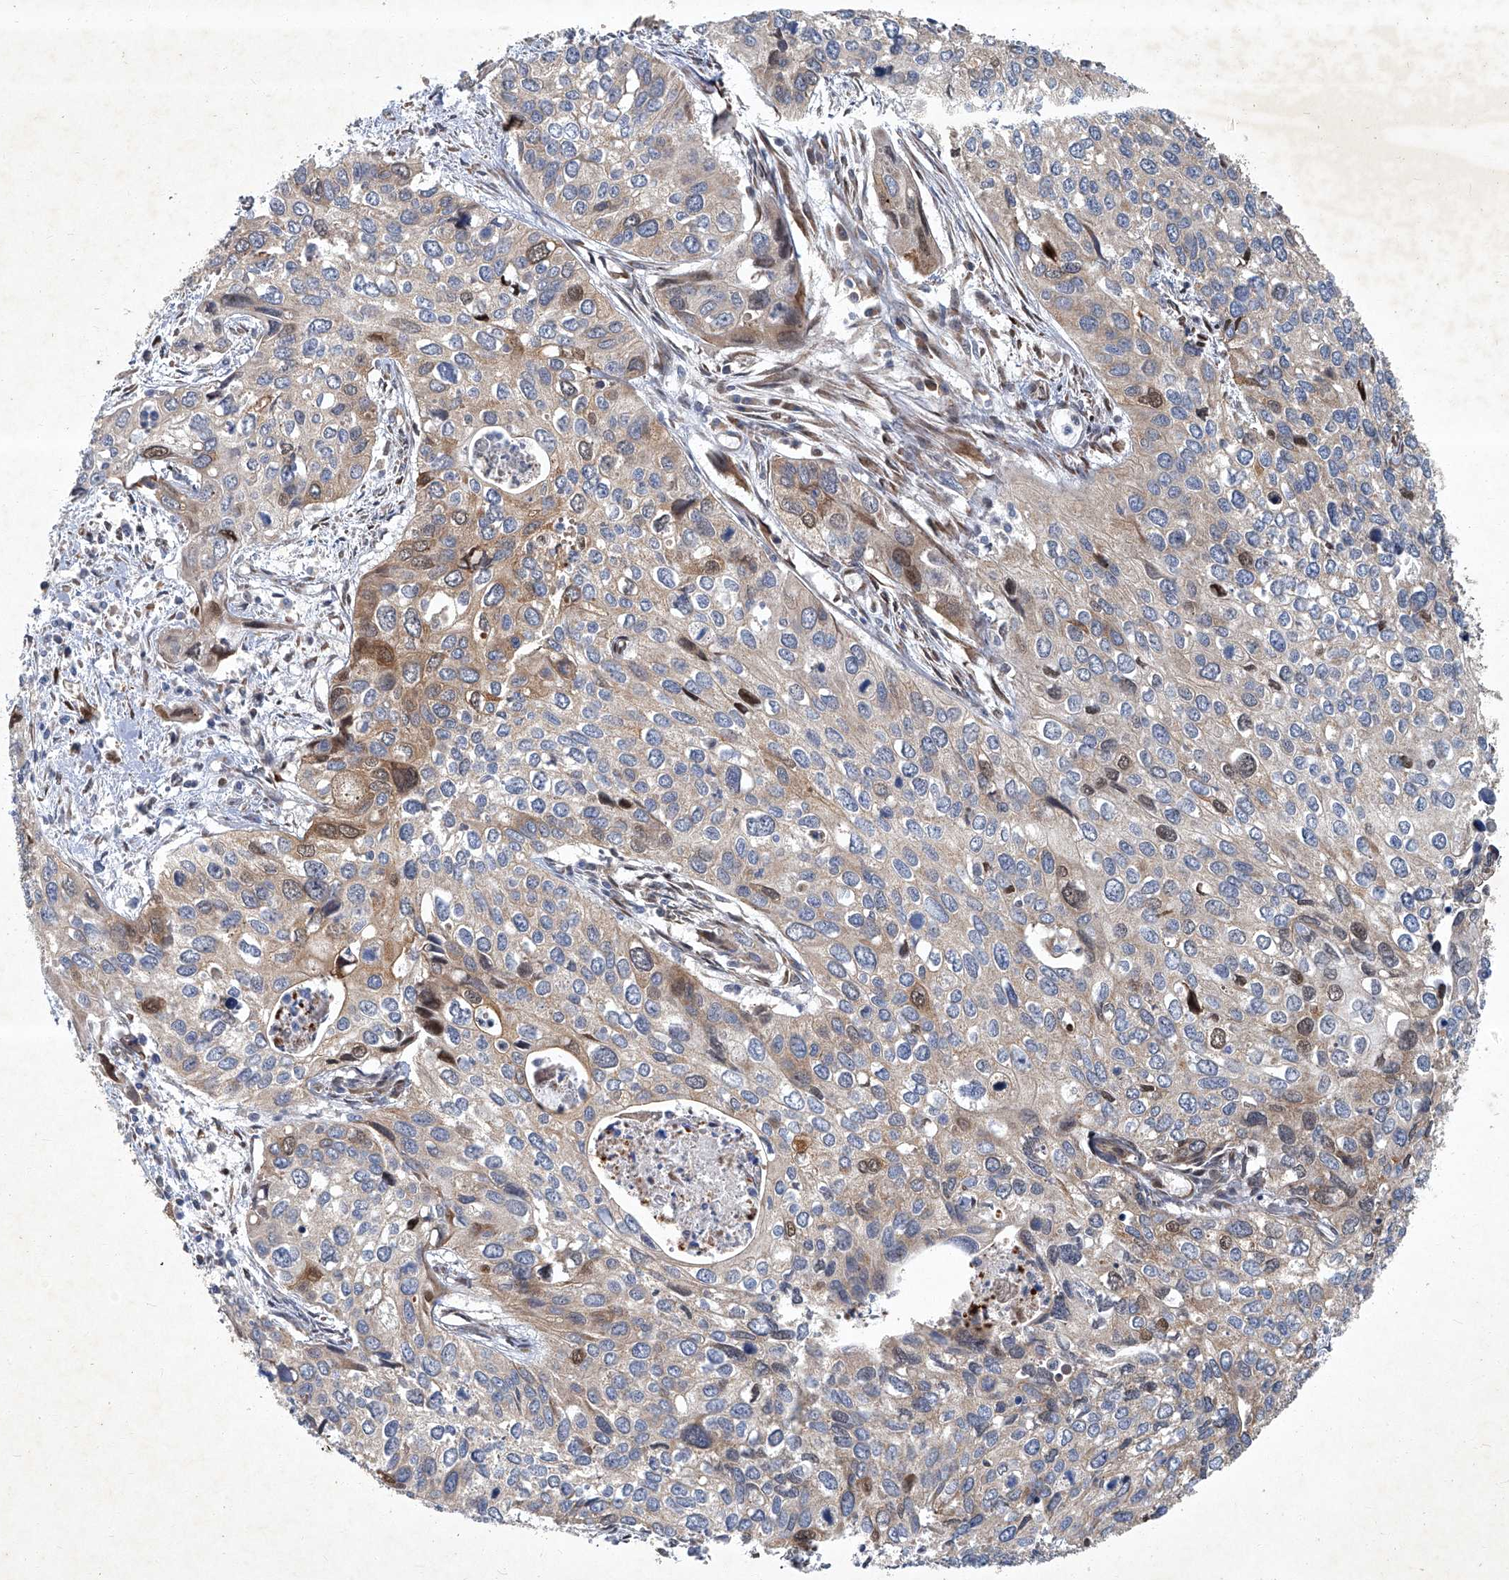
{"staining": {"intensity": "moderate", "quantity": "25%-75%", "location": "cytoplasmic/membranous"}, "tissue": "cervical cancer", "cell_type": "Tumor cells", "image_type": "cancer", "snomed": [{"axis": "morphology", "description": "Squamous cell carcinoma, NOS"}, {"axis": "topography", "description": "Cervix"}], "caption": "A brown stain highlights moderate cytoplasmic/membranous expression of a protein in cervical squamous cell carcinoma tumor cells.", "gene": "GPR132", "patient": {"sex": "female", "age": 55}}